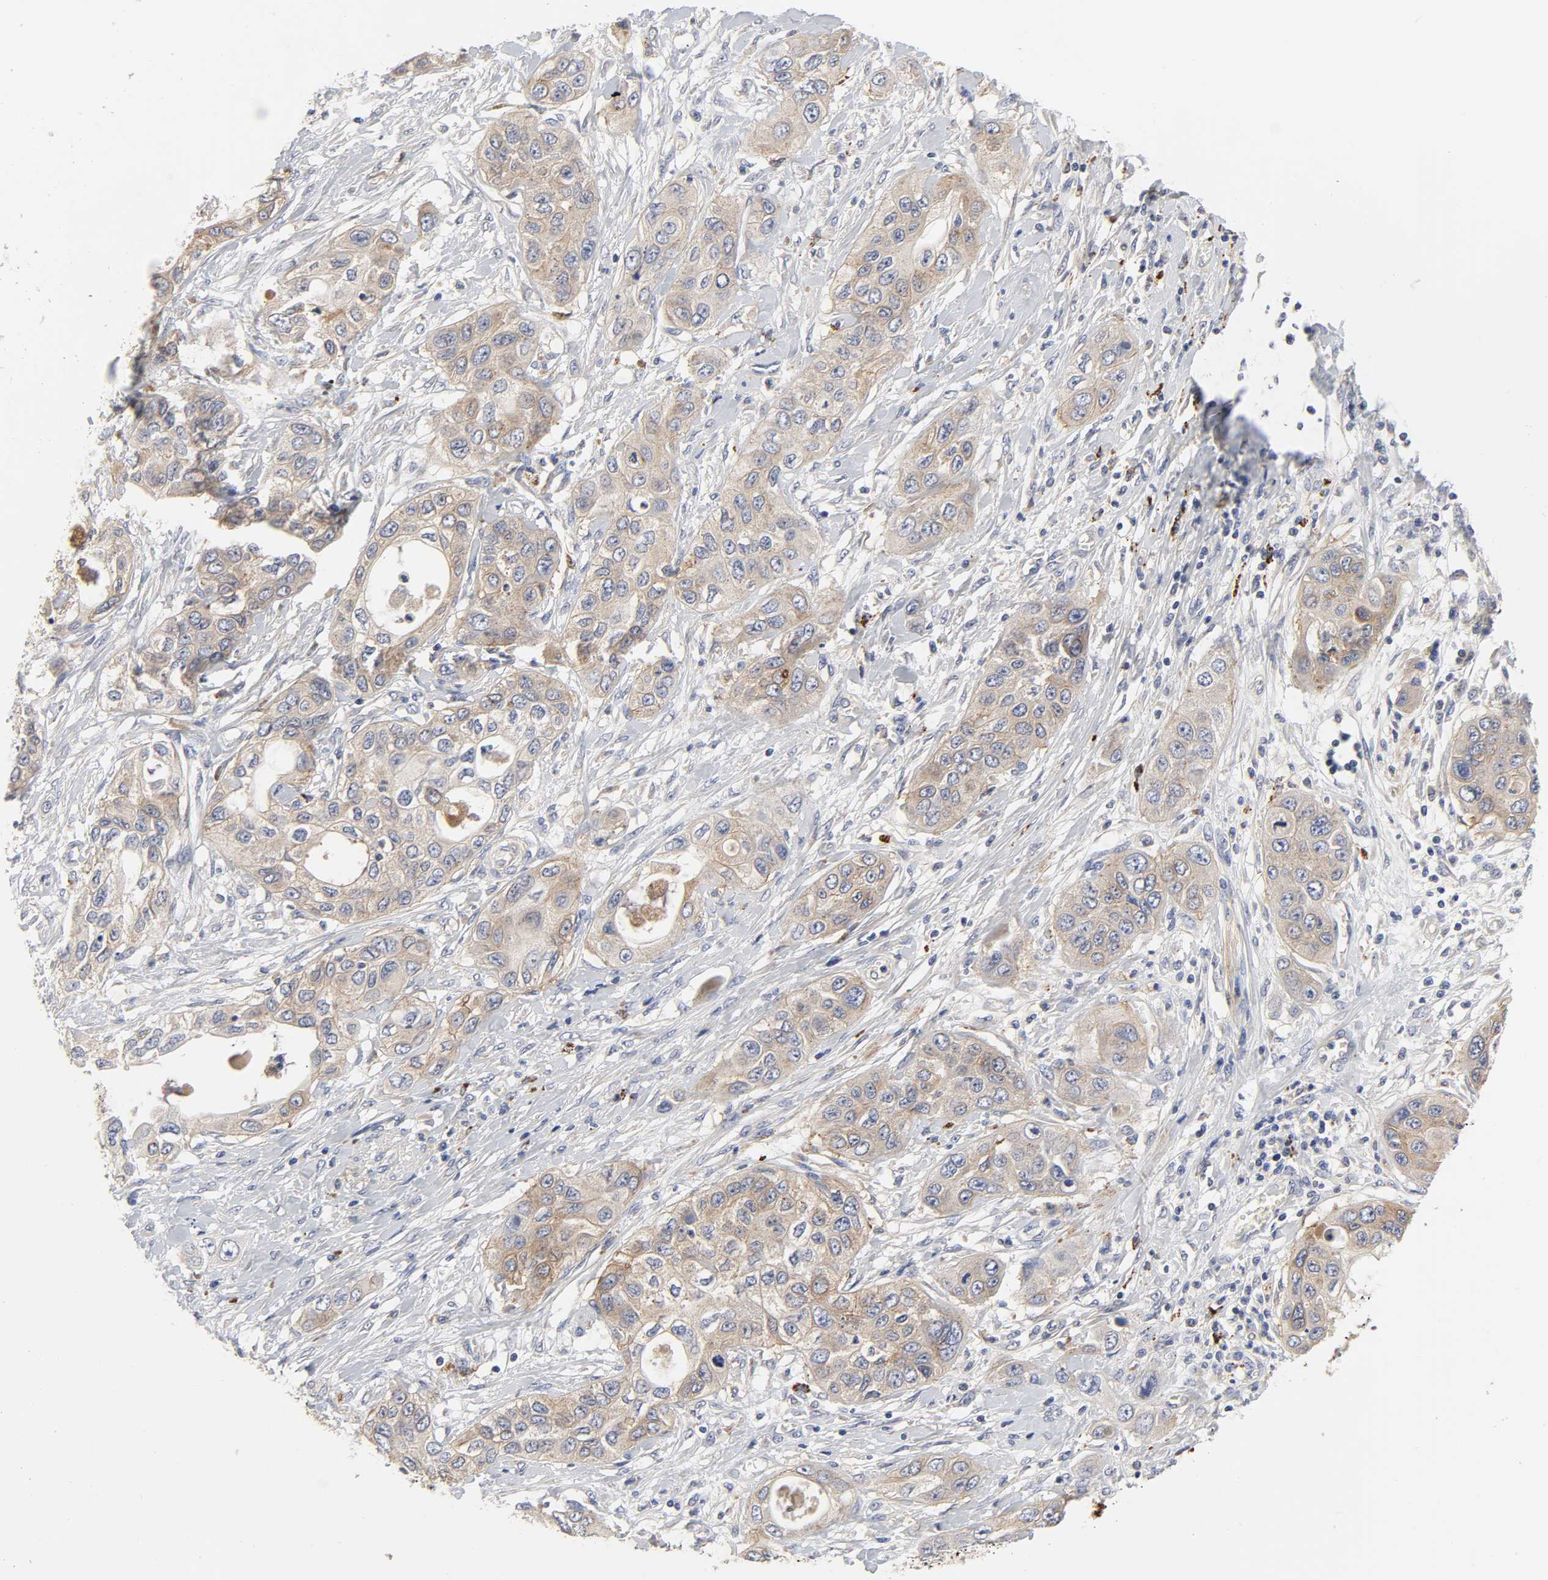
{"staining": {"intensity": "weak", "quantity": ">75%", "location": "cytoplasmic/membranous"}, "tissue": "pancreatic cancer", "cell_type": "Tumor cells", "image_type": "cancer", "snomed": [{"axis": "morphology", "description": "Adenocarcinoma, NOS"}, {"axis": "topography", "description": "Pancreas"}], "caption": "Immunohistochemistry (IHC) of human pancreatic adenocarcinoma exhibits low levels of weak cytoplasmic/membranous expression in about >75% of tumor cells.", "gene": "C17orf75", "patient": {"sex": "female", "age": 70}}